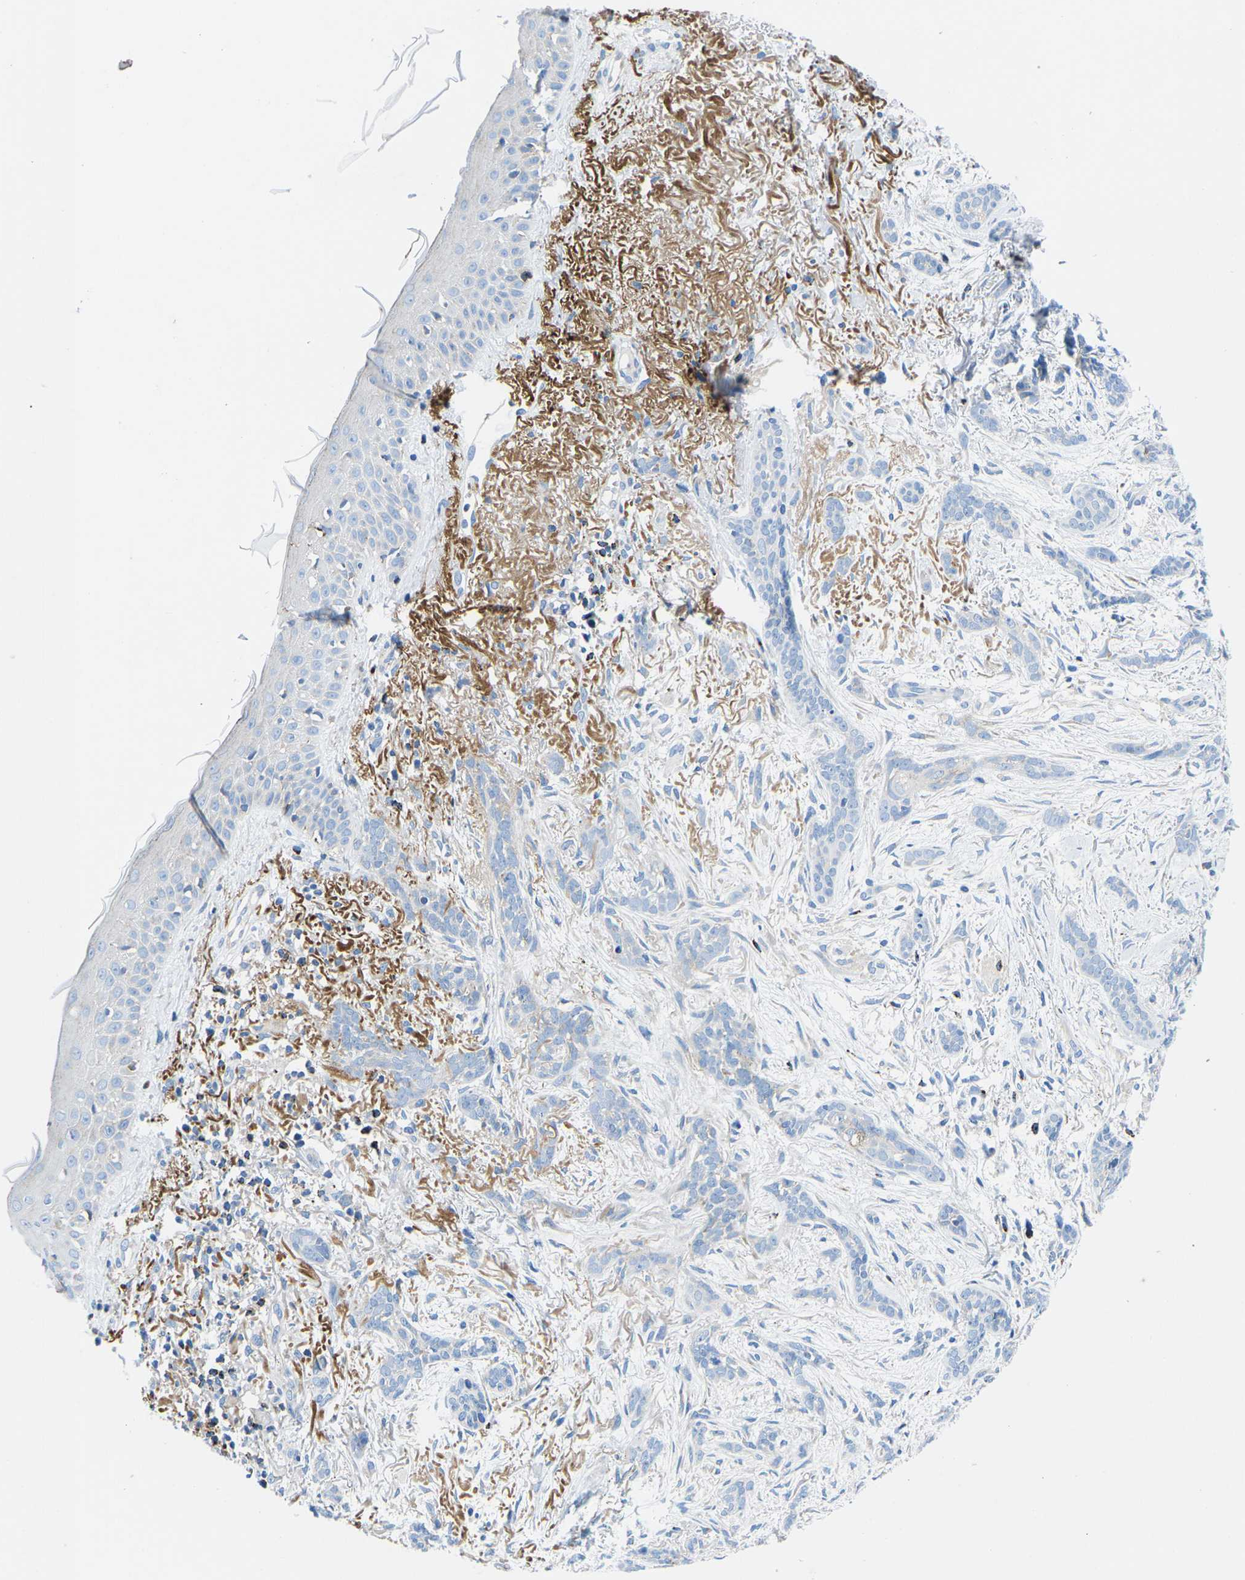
{"staining": {"intensity": "negative", "quantity": "none", "location": "none"}, "tissue": "skin cancer", "cell_type": "Tumor cells", "image_type": "cancer", "snomed": [{"axis": "morphology", "description": "Basal cell carcinoma"}, {"axis": "morphology", "description": "Adnexal tumor, benign"}, {"axis": "topography", "description": "Skin"}], "caption": "An IHC micrograph of skin cancer is shown. There is no staining in tumor cells of skin cancer.", "gene": "MC4R", "patient": {"sex": "female", "age": 42}}